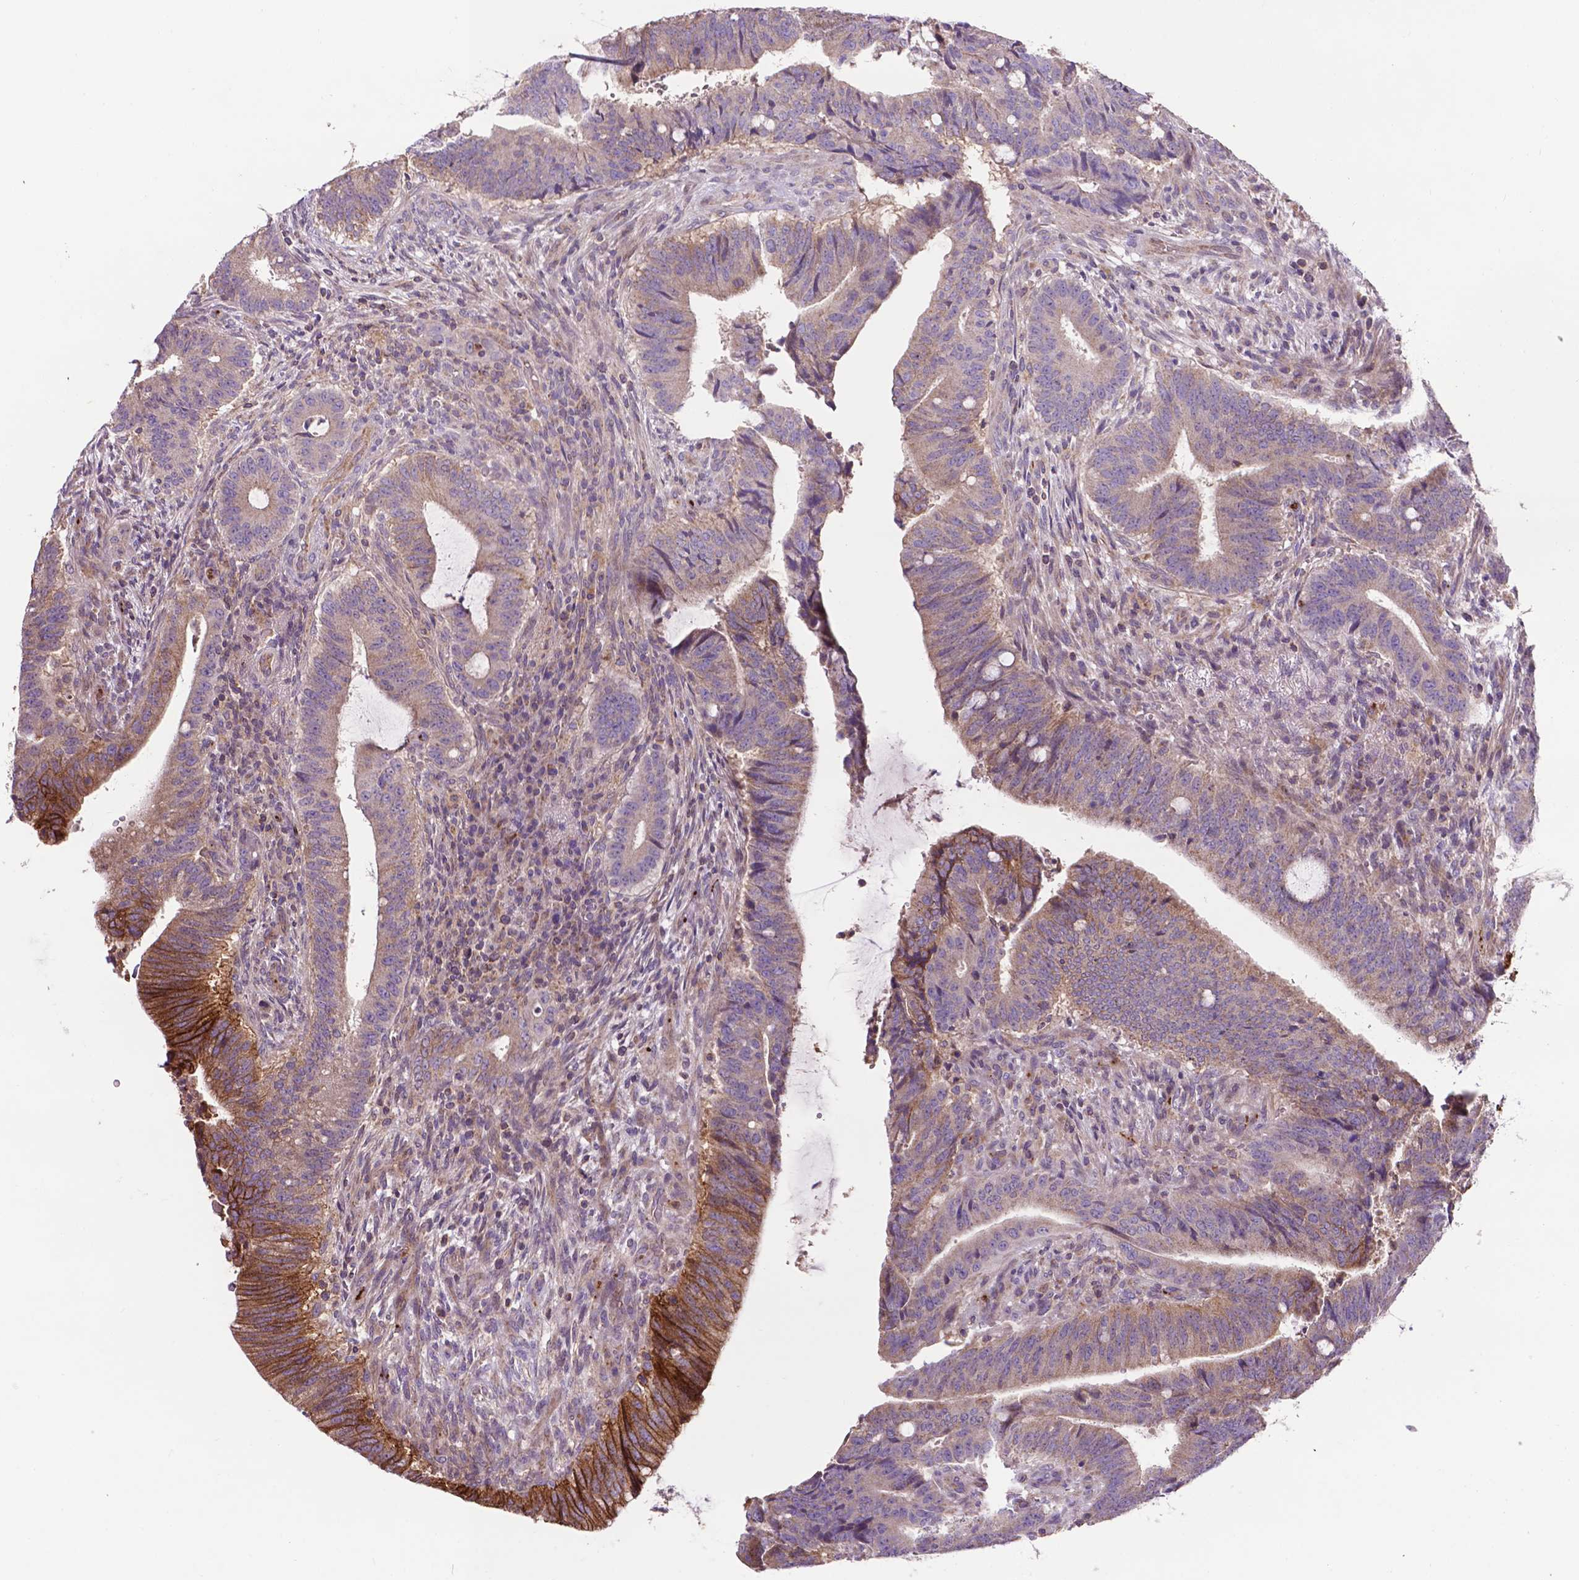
{"staining": {"intensity": "strong", "quantity": "<25%", "location": "cytoplasmic/membranous"}, "tissue": "colorectal cancer", "cell_type": "Tumor cells", "image_type": "cancer", "snomed": [{"axis": "morphology", "description": "Adenocarcinoma, NOS"}, {"axis": "topography", "description": "Colon"}], "caption": "Human colorectal adenocarcinoma stained with a protein marker exhibits strong staining in tumor cells.", "gene": "SPNS2", "patient": {"sex": "female", "age": 43}}